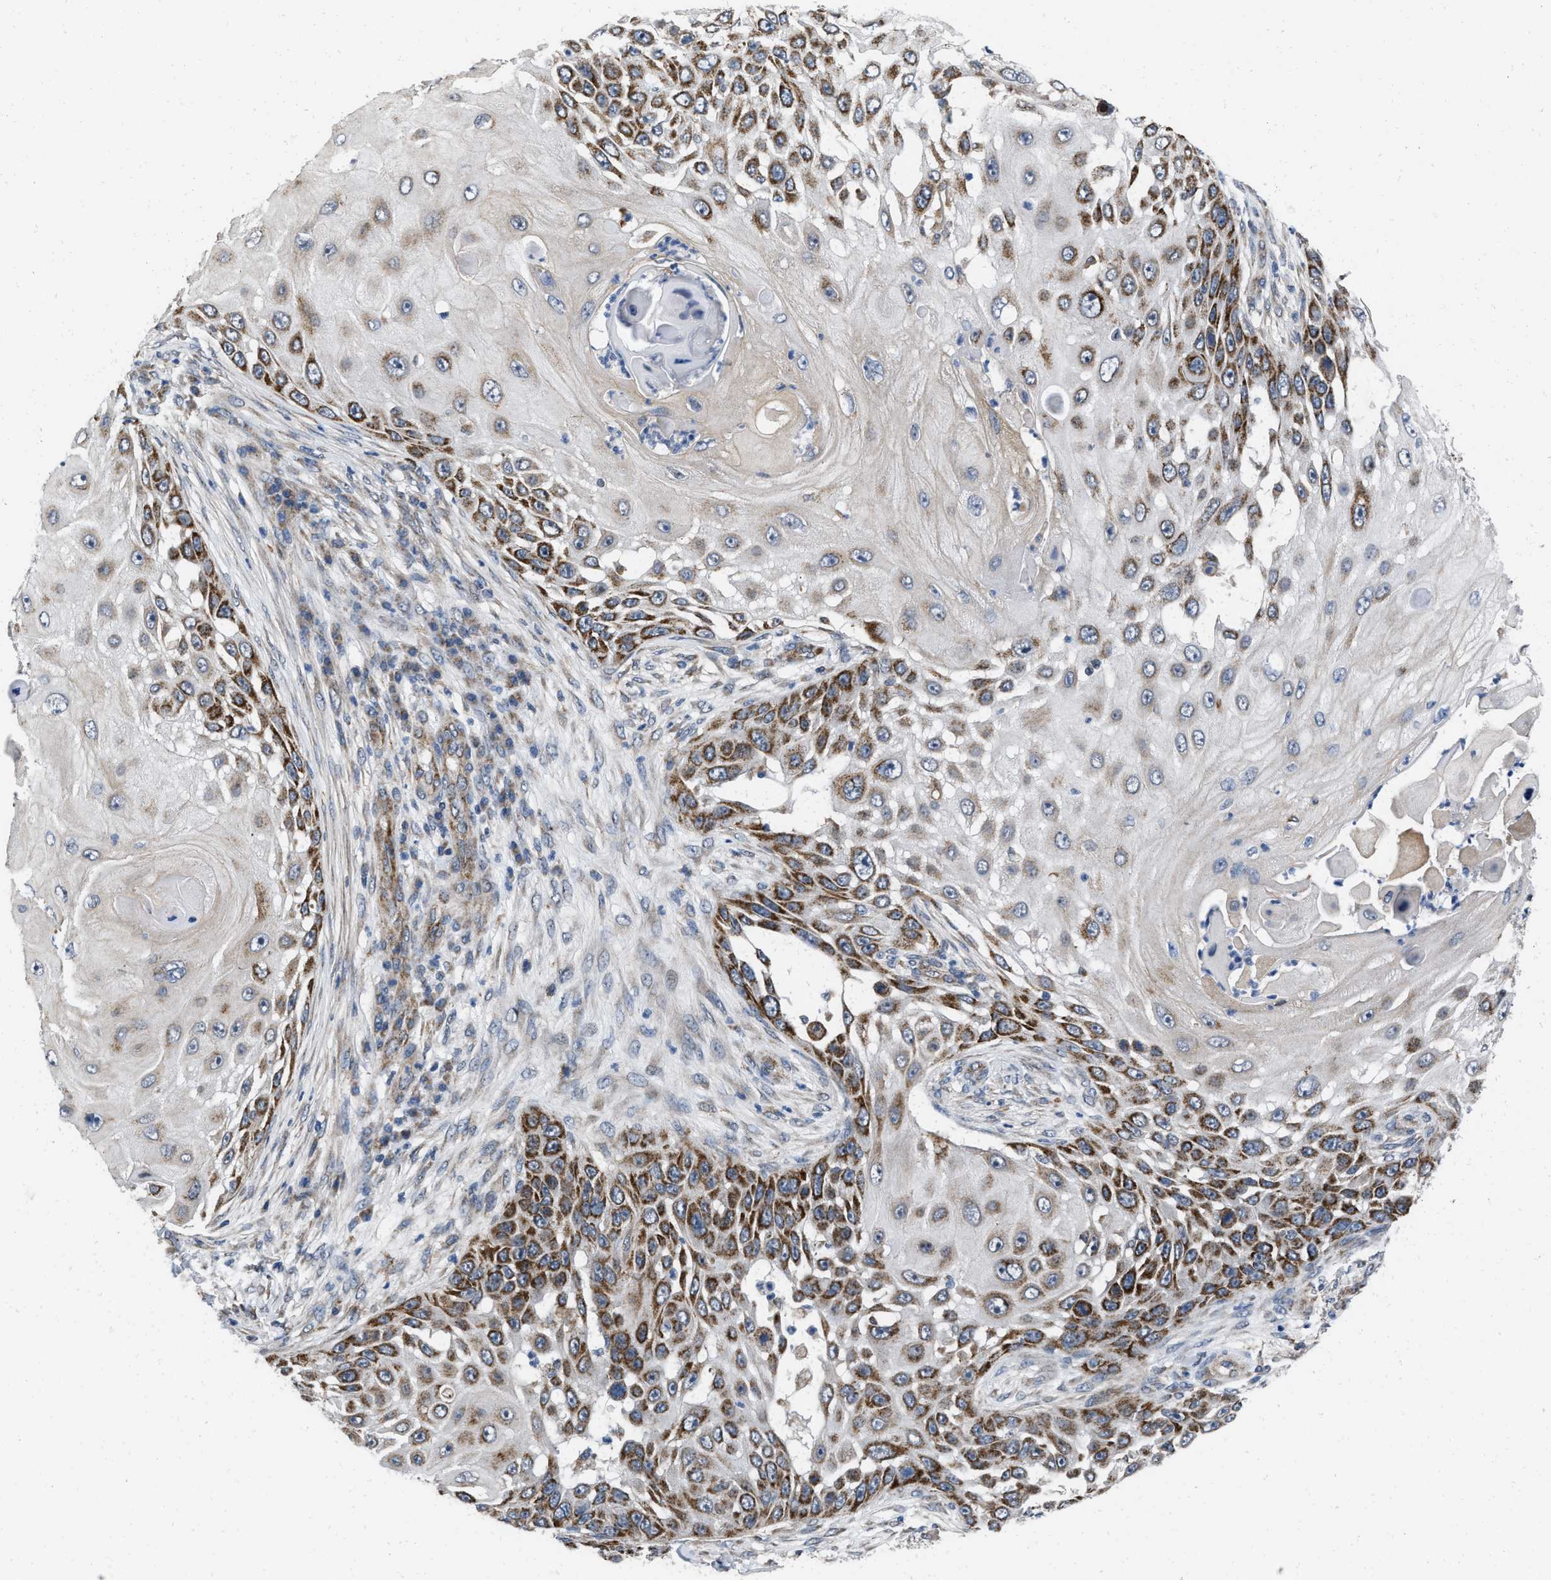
{"staining": {"intensity": "strong", "quantity": "25%-75%", "location": "cytoplasmic/membranous"}, "tissue": "skin cancer", "cell_type": "Tumor cells", "image_type": "cancer", "snomed": [{"axis": "morphology", "description": "Squamous cell carcinoma, NOS"}, {"axis": "topography", "description": "Skin"}], "caption": "Brown immunohistochemical staining in human squamous cell carcinoma (skin) reveals strong cytoplasmic/membranous positivity in about 25%-75% of tumor cells. Using DAB (3,3'-diaminobenzidine) (brown) and hematoxylin (blue) stains, captured at high magnification using brightfield microscopy.", "gene": "AKAP1", "patient": {"sex": "female", "age": 44}}